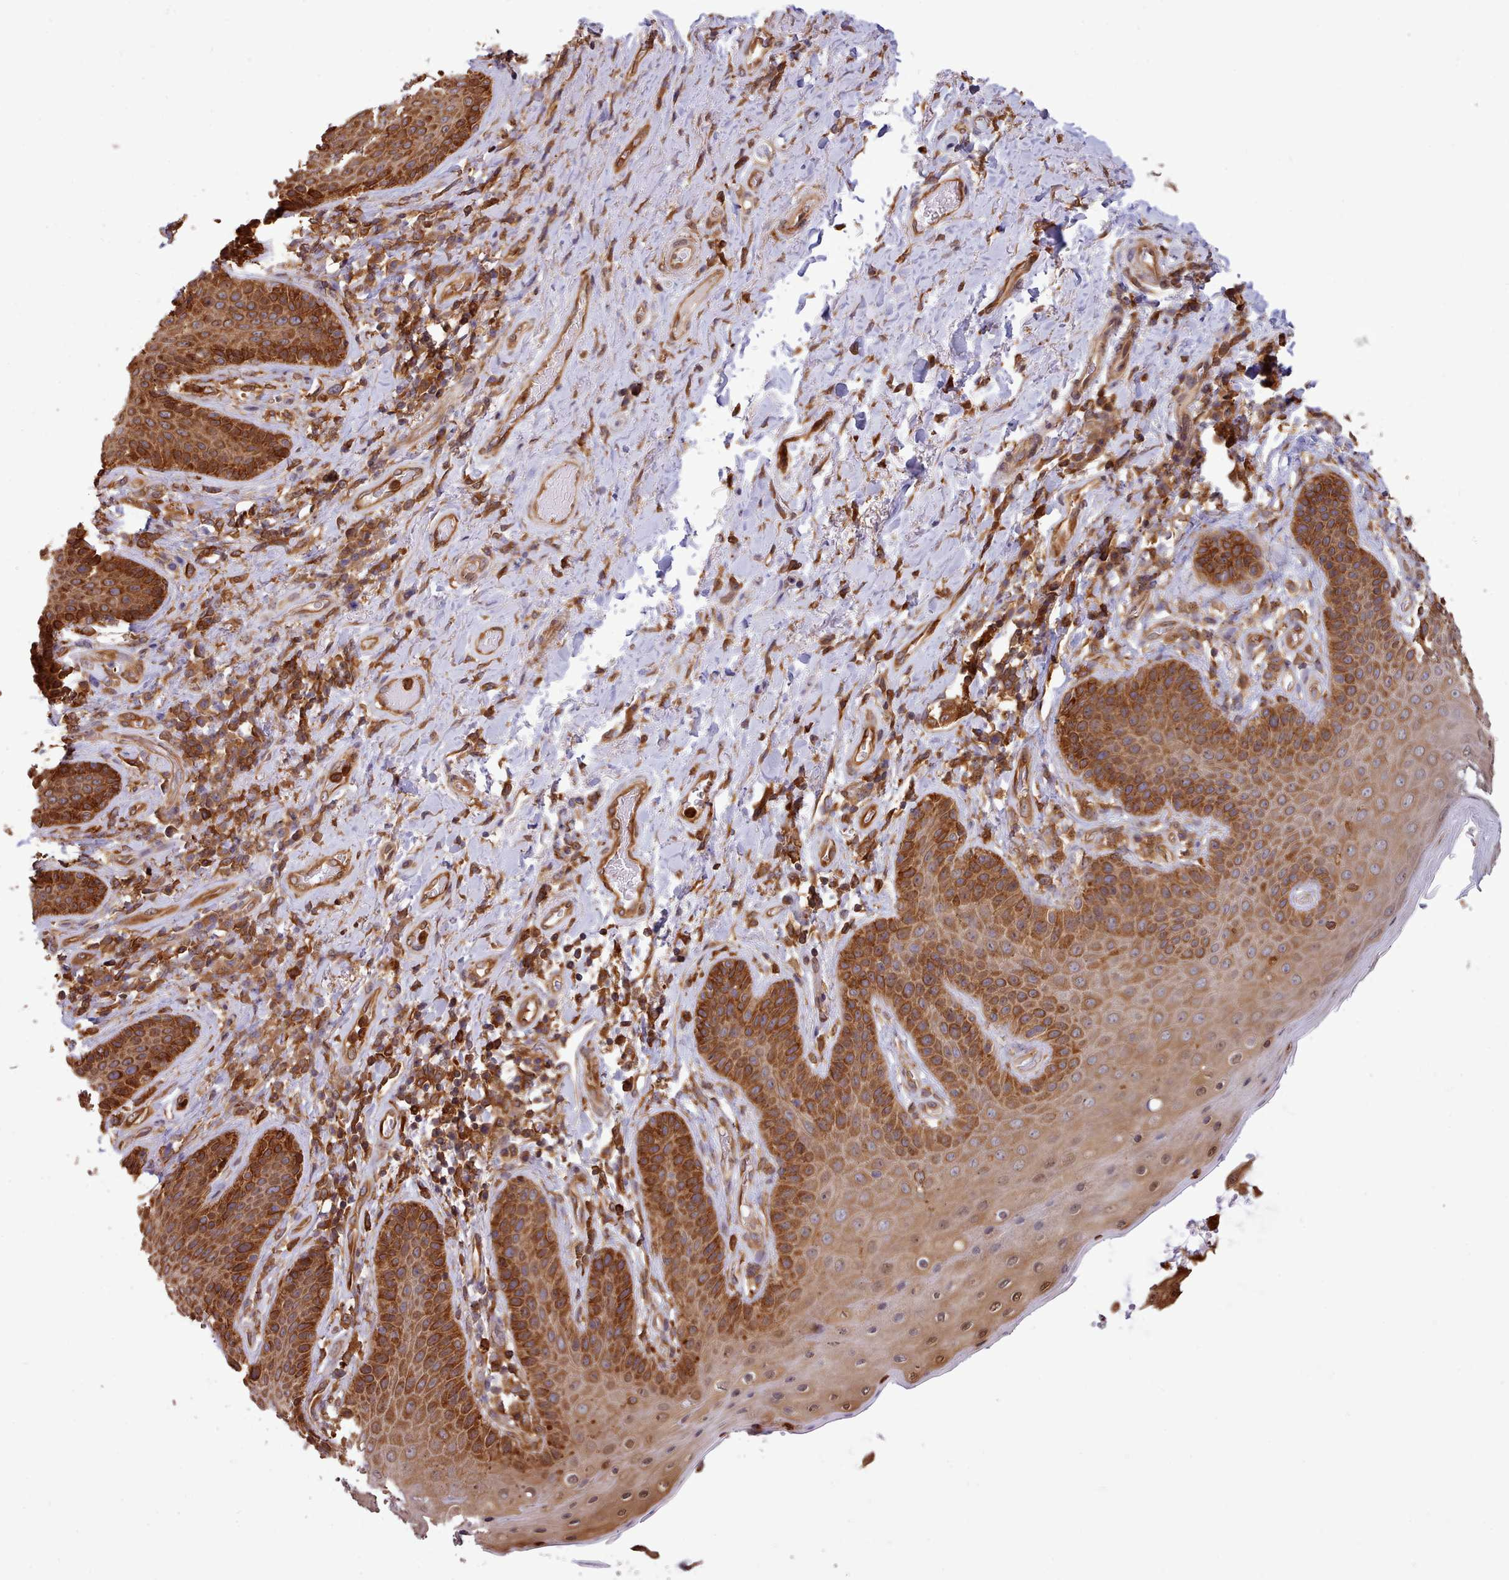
{"staining": {"intensity": "strong", "quantity": ">75%", "location": "cytoplasmic/membranous"}, "tissue": "skin", "cell_type": "Epidermal cells", "image_type": "normal", "snomed": [{"axis": "morphology", "description": "Normal tissue, NOS"}, {"axis": "topography", "description": "Anal"}], "caption": "Immunohistochemical staining of normal skin demonstrates high levels of strong cytoplasmic/membranous expression in about >75% of epidermal cells. Using DAB (3,3'-diaminobenzidine) (brown) and hematoxylin (blue) stains, captured at high magnification using brightfield microscopy.", "gene": "SLC4A9", "patient": {"sex": "female", "age": 89}}